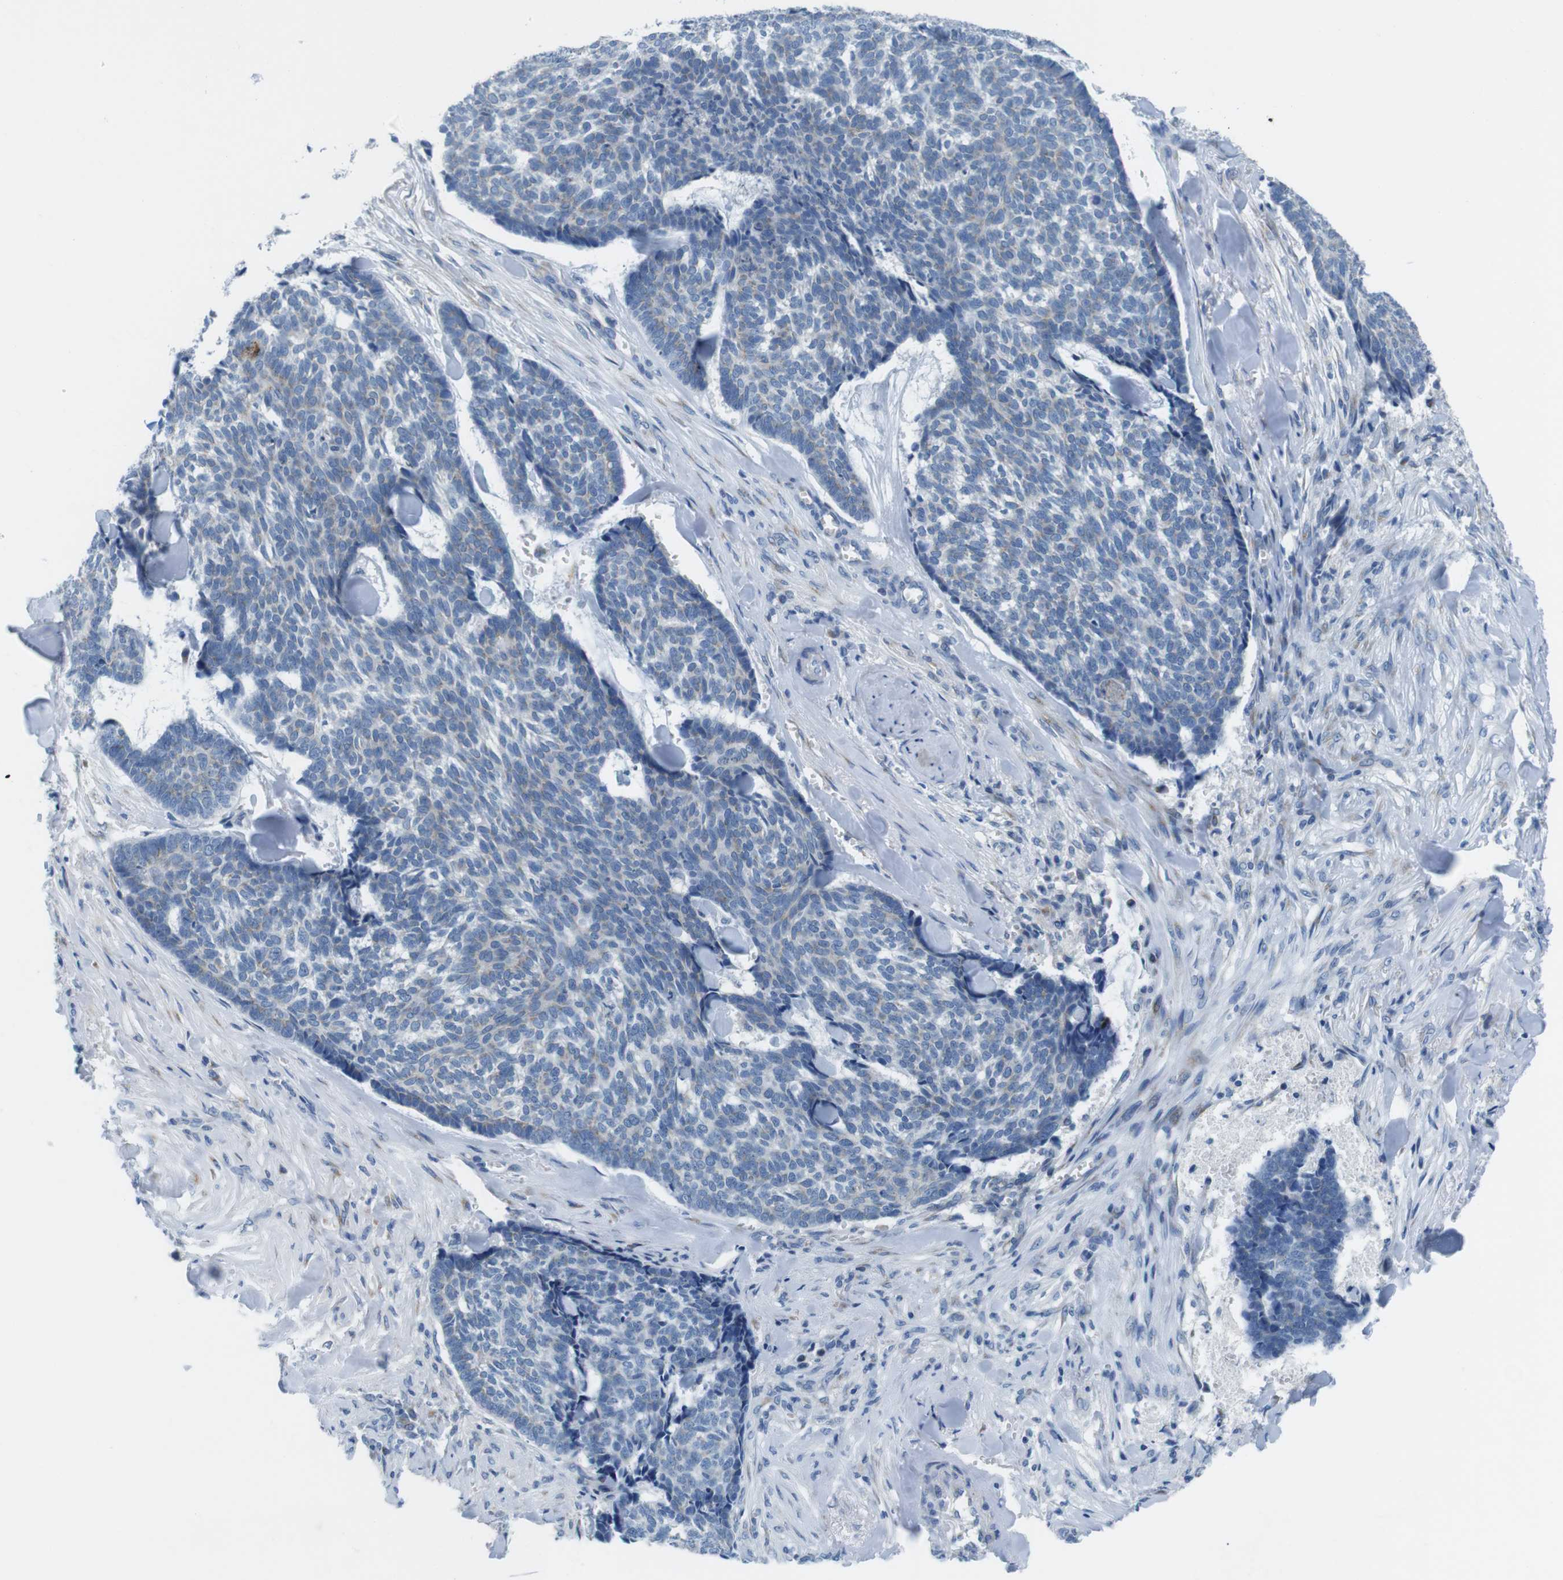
{"staining": {"intensity": "moderate", "quantity": "<25%", "location": "cytoplasmic/membranous"}, "tissue": "skin cancer", "cell_type": "Tumor cells", "image_type": "cancer", "snomed": [{"axis": "morphology", "description": "Basal cell carcinoma"}, {"axis": "topography", "description": "Skin"}], "caption": "IHC (DAB (3,3'-diaminobenzidine)) staining of human skin cancer (basal cell carcinoma) reveals moderate cytoplasmic/membranous protein positivity in about <25% of tumor cells. The staining is performed using DAB (3,3'-diaminobenzidine) brown chromogen to label protein expression. The nuclei are counter-stained blue using hematoxylin.", "gene": "GOLGA2", "patient": {"sex": "male", "age": 84}}